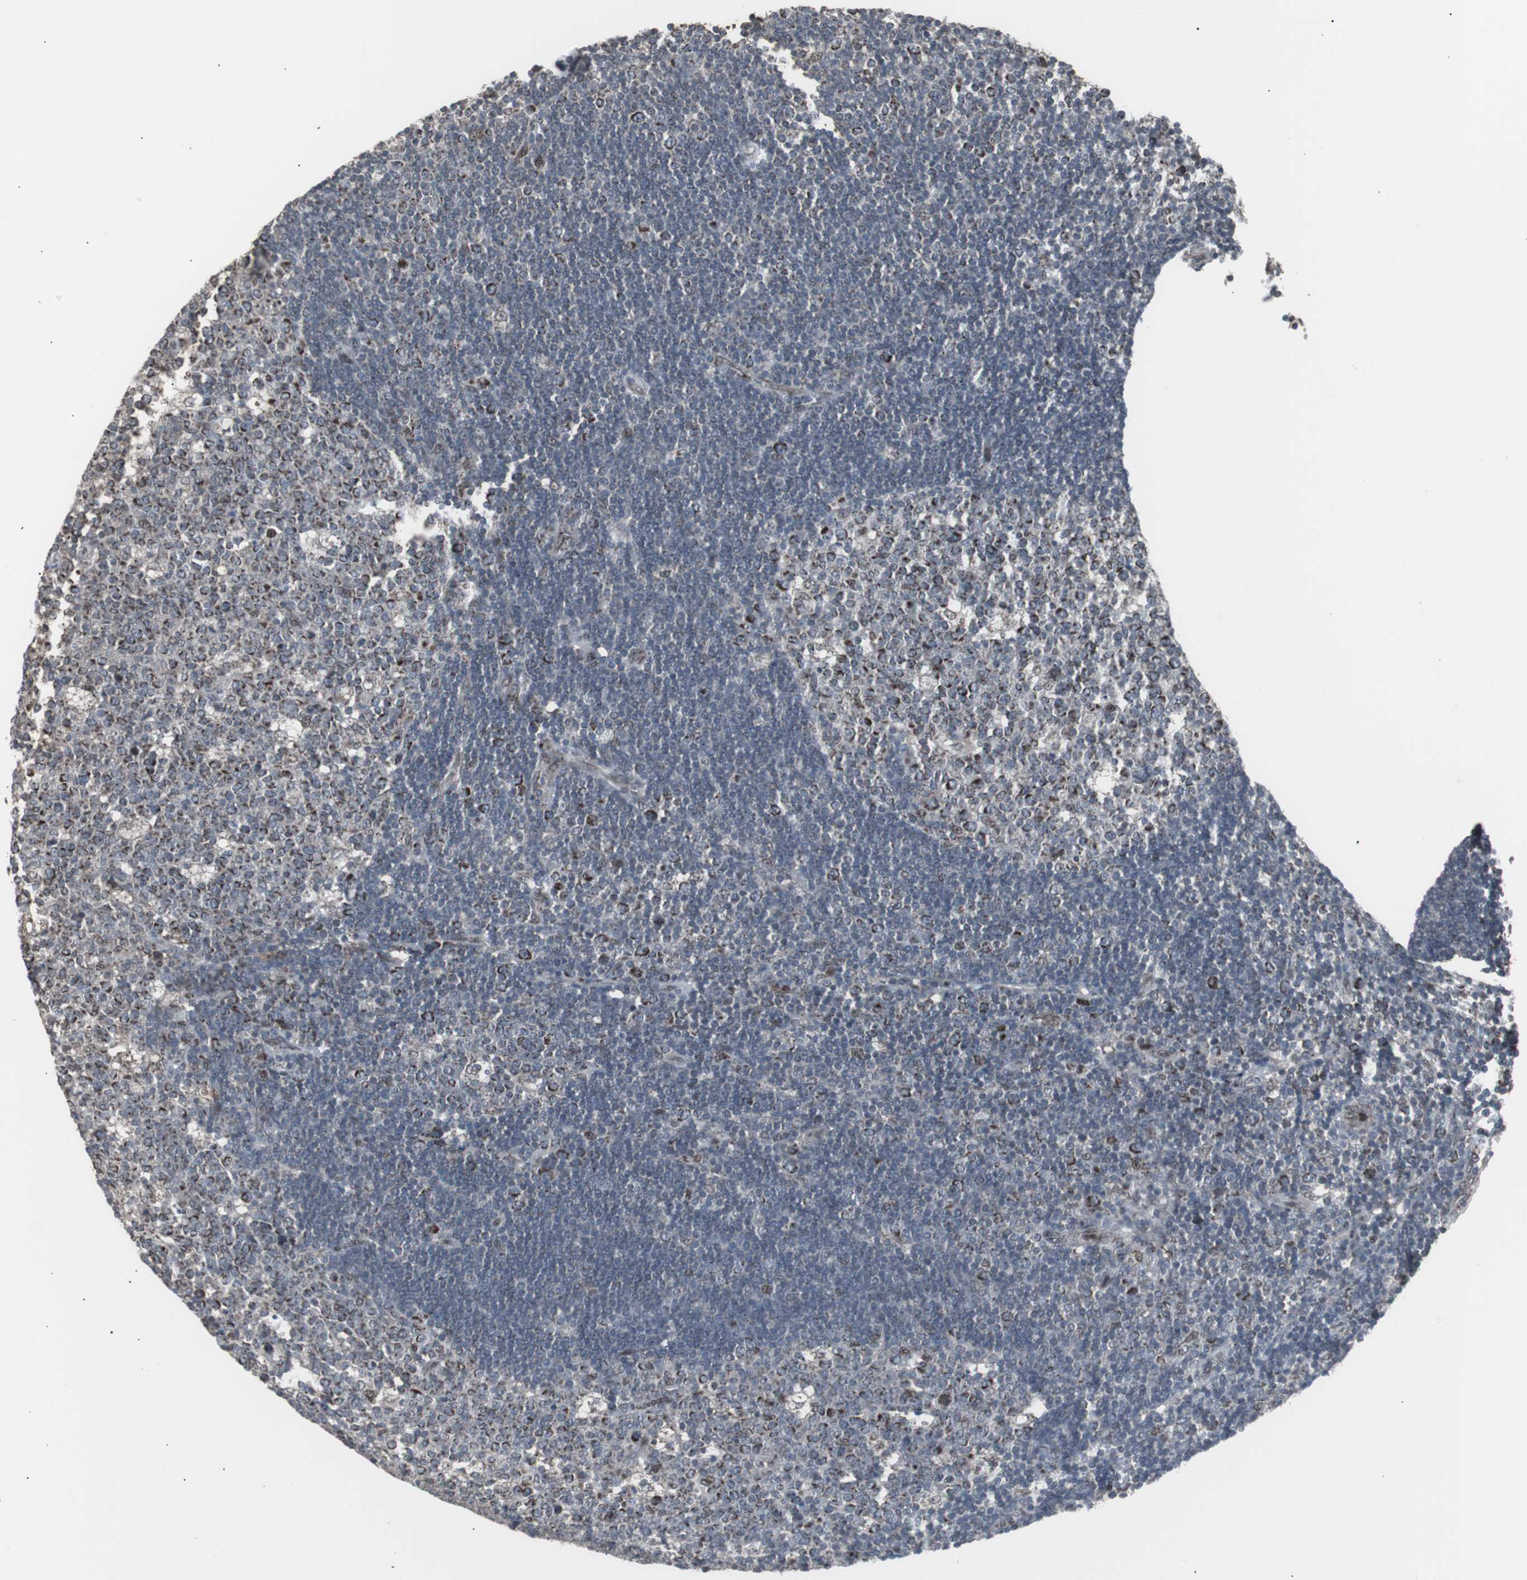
{"staining": {"intensity": "moderate", "quantity": "25%-75%", "location": "cytoplasmic/membranous,nuclear"}, "tissue": "lymph node", "cell_type": "Germinal center cells", "image_type": "normal", "snomed": [{"axis": "morphology", "description": "Normal tissue, NOS"}, {"axis": "topography", "description": "Lymph node"}, {"axis": "topography", "description": "Salivary gland"}], "caption": "Immunohistochemistry (IHC) histopathology image of normal lymph node: human lymph node stained using IHC displays medium levels of moderate protein expression localized specifically in the cytoplasmic/membranous,nuclear of germinal center cells, appearing as a cytoplasmic/membranous,nuclear brown color.", "gene": "RXRA", "patient": {"sex": "male", "age": 8}}